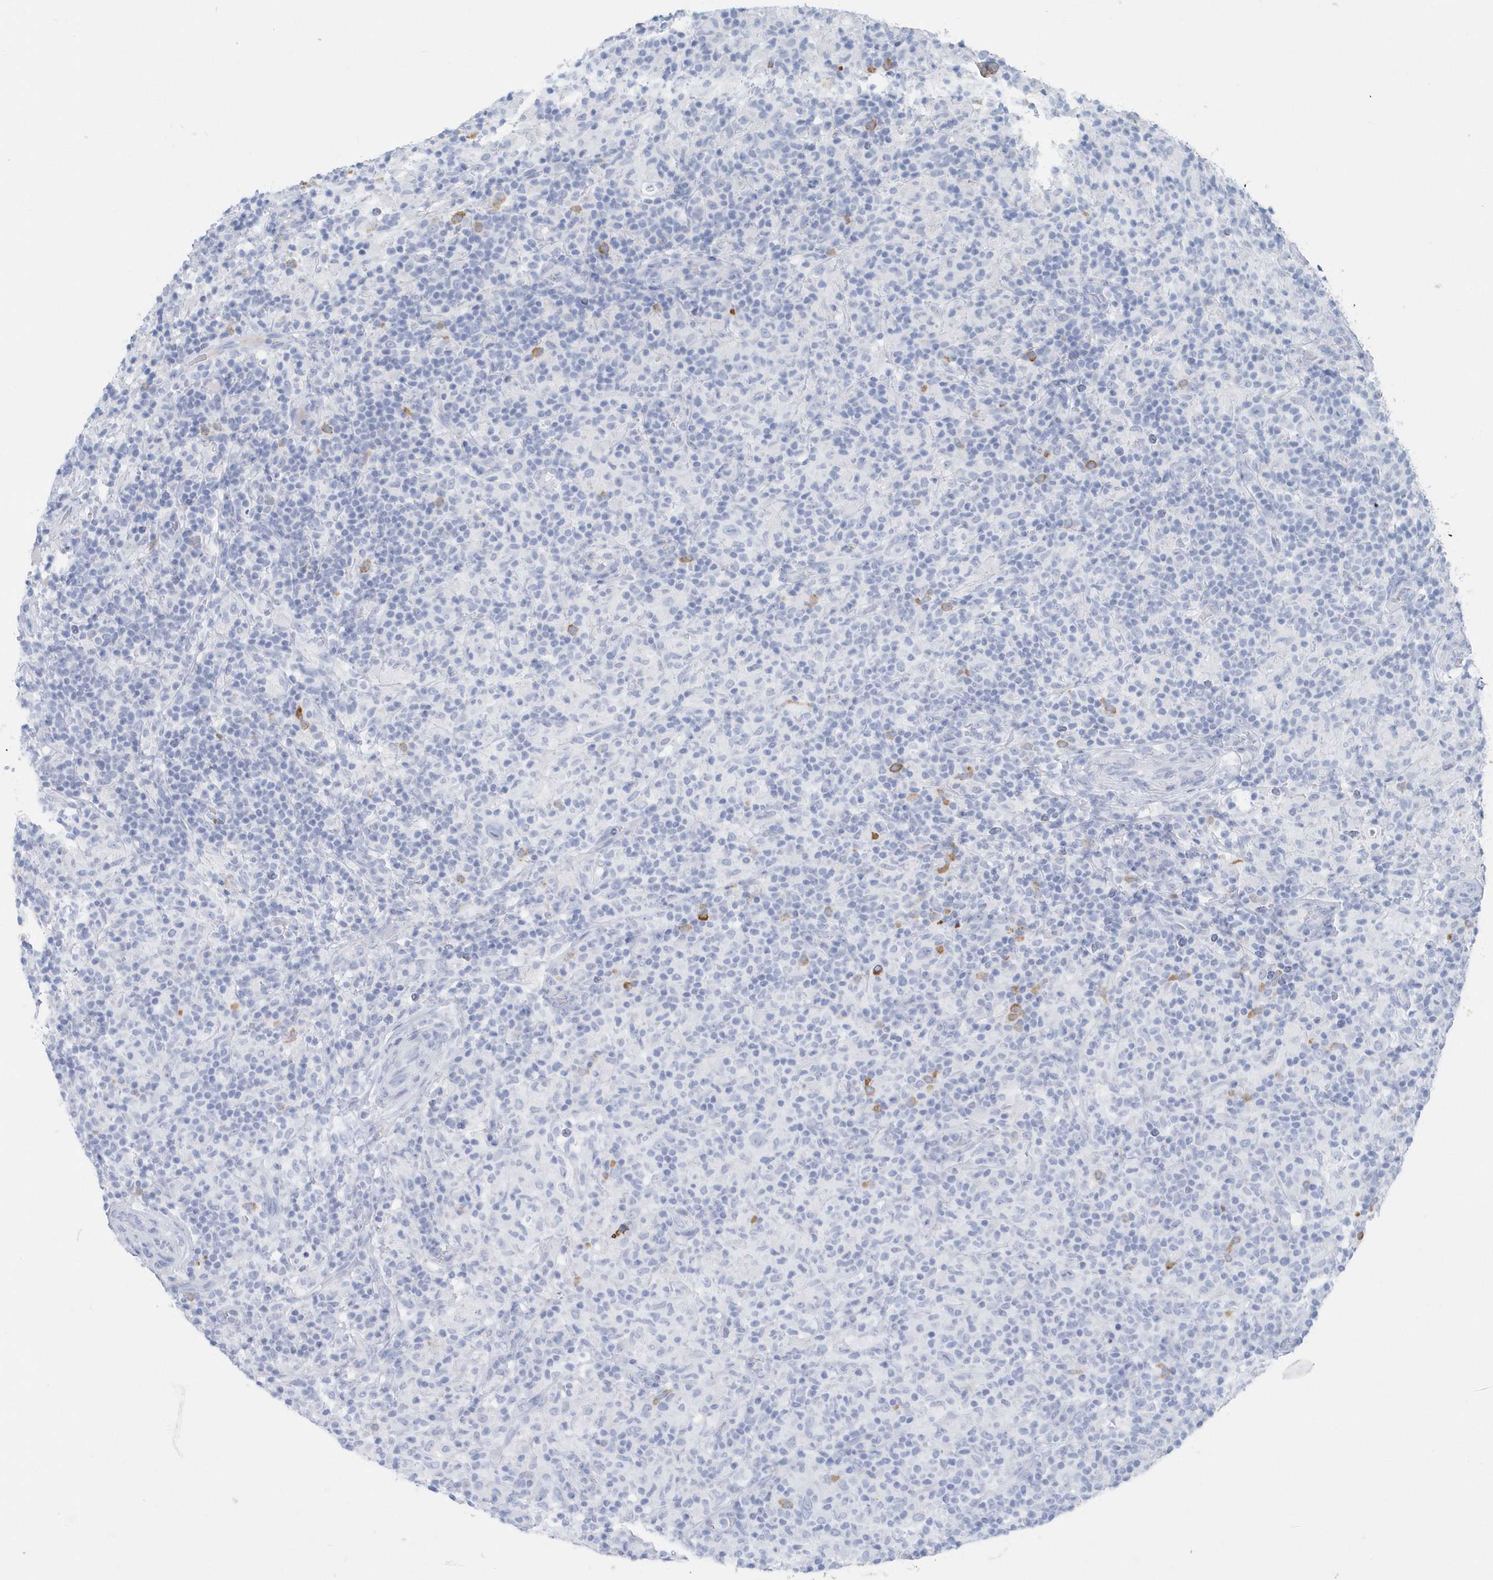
{"staining": {"intensity": "negative", "quantity": "none", "location": "none"}, "tissue": "lymphoma", "cell_type": "Tumor cells", "image_type": "cancer", "snomed": [{"axis": "morphology", "description": "Hodgkin's disease, NOS"}, {"axis": "topography", "description": "Lymph node"}], "caption": "Immunohistochemistry of Hodgkin's disease shows no staining in tumor cells.", "gene": "JCHAIN", "patient": {"sex": "male", "age": 70}}